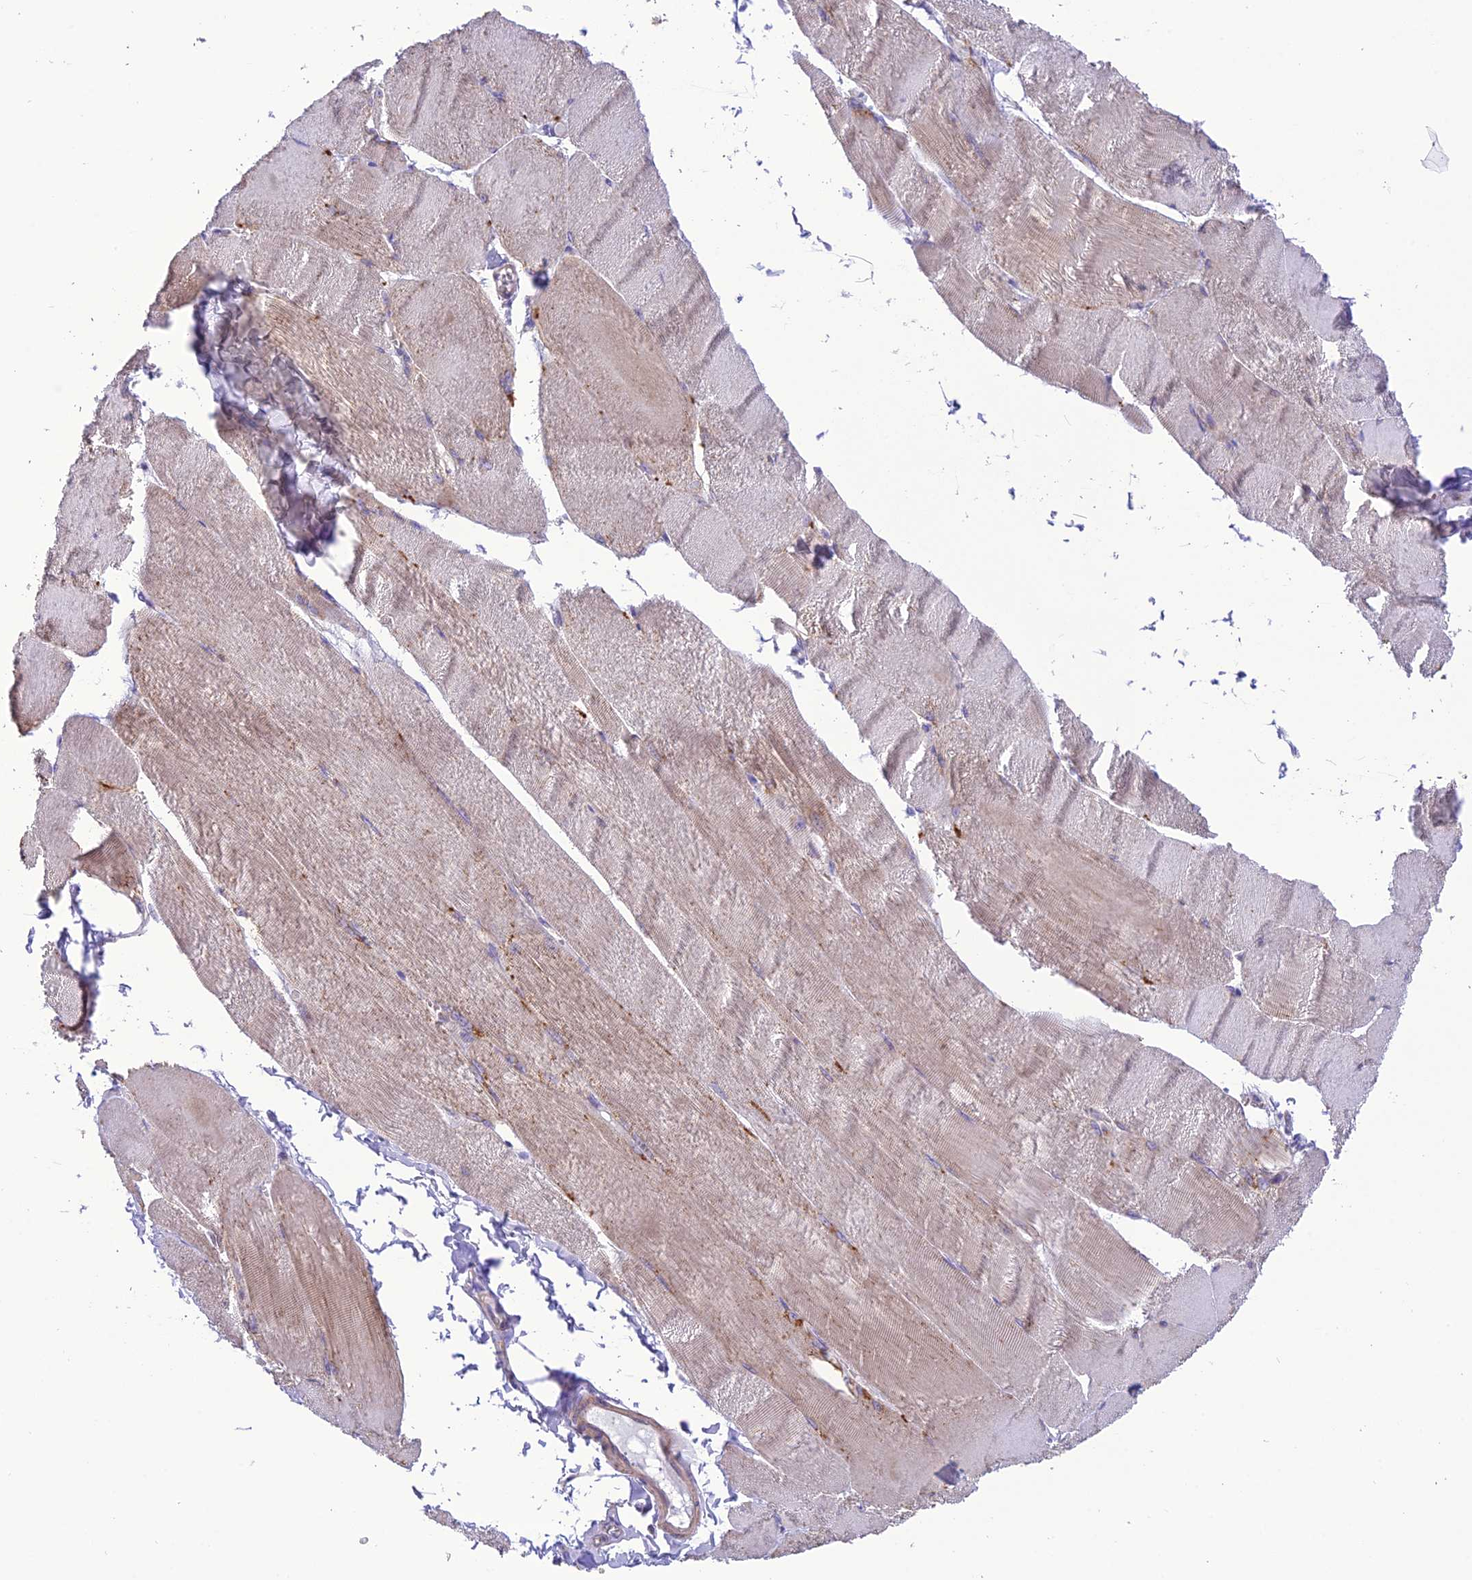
{"staining": {"intensity": "weak", "quantity": "<25%", "location": "cytoplasmic/membranous"}, "tissue": "skeletal muscle", "cell_type": "Myocytes", "image_type": "normal", "snomed": [{"axis": "morphology", "description": "Normal tissue, NOS"}, {"axis": "morphology", "description": "Basal cell carcinoma"}, {"axis": "topography", "description": "Skeletal muscle"}], "caption": "Immunohistochemistry (IHC) photomicrograph of benign human skeletal muscle stained for a protein (brown), which exhibits no staining in myocytes. (DAB (3,3'-diaminobenzidine) immunohistochemistry (IHC) visualized using brightfield microscopy, high magnification).", "gene": "MAP3K12", "patient": {"sex": "female", "age": 64}}